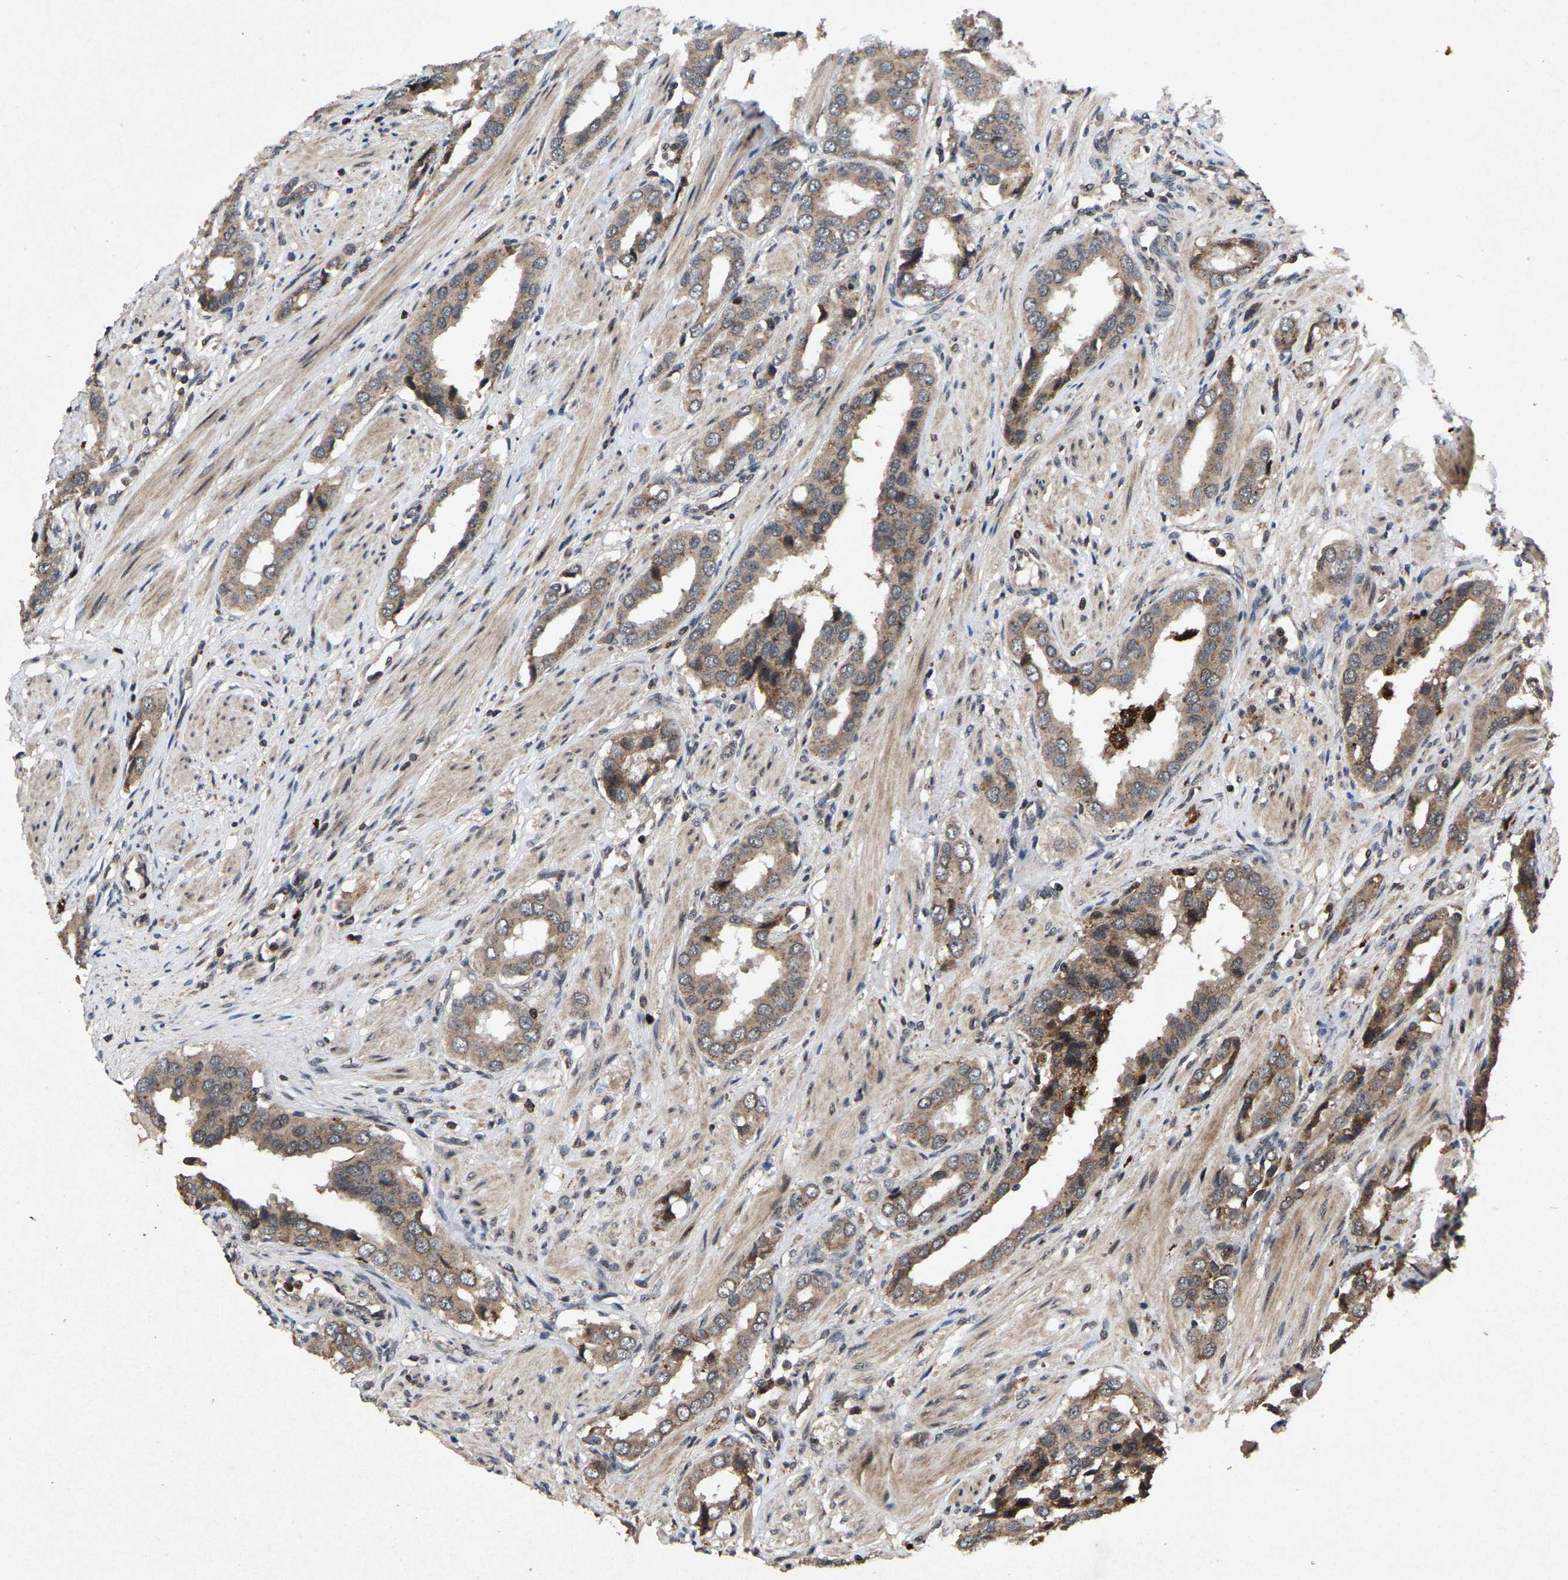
{"staining": {"intensity": "weak", "quantity": ">75%", "location": "cytoplasmic/membranous"}, "tissue": "prostate cancer", "cell_type": "Tumor cells", "image_type": "cancer", "snomed": [{"axis": "morphology", "description": "Adenocarcinoma, High grade"}, {"axis": "topography", "description": "Prostate"}], "caption": "Adenocarcinoma (high-grade) (prostate) stained for a protein (brown) displays weak cytoplasmic/membranous positive positivity in approximately >75% of tumor cells.", "gene": "HAUS6", "patient": {"sex": "male", "age": 52}}